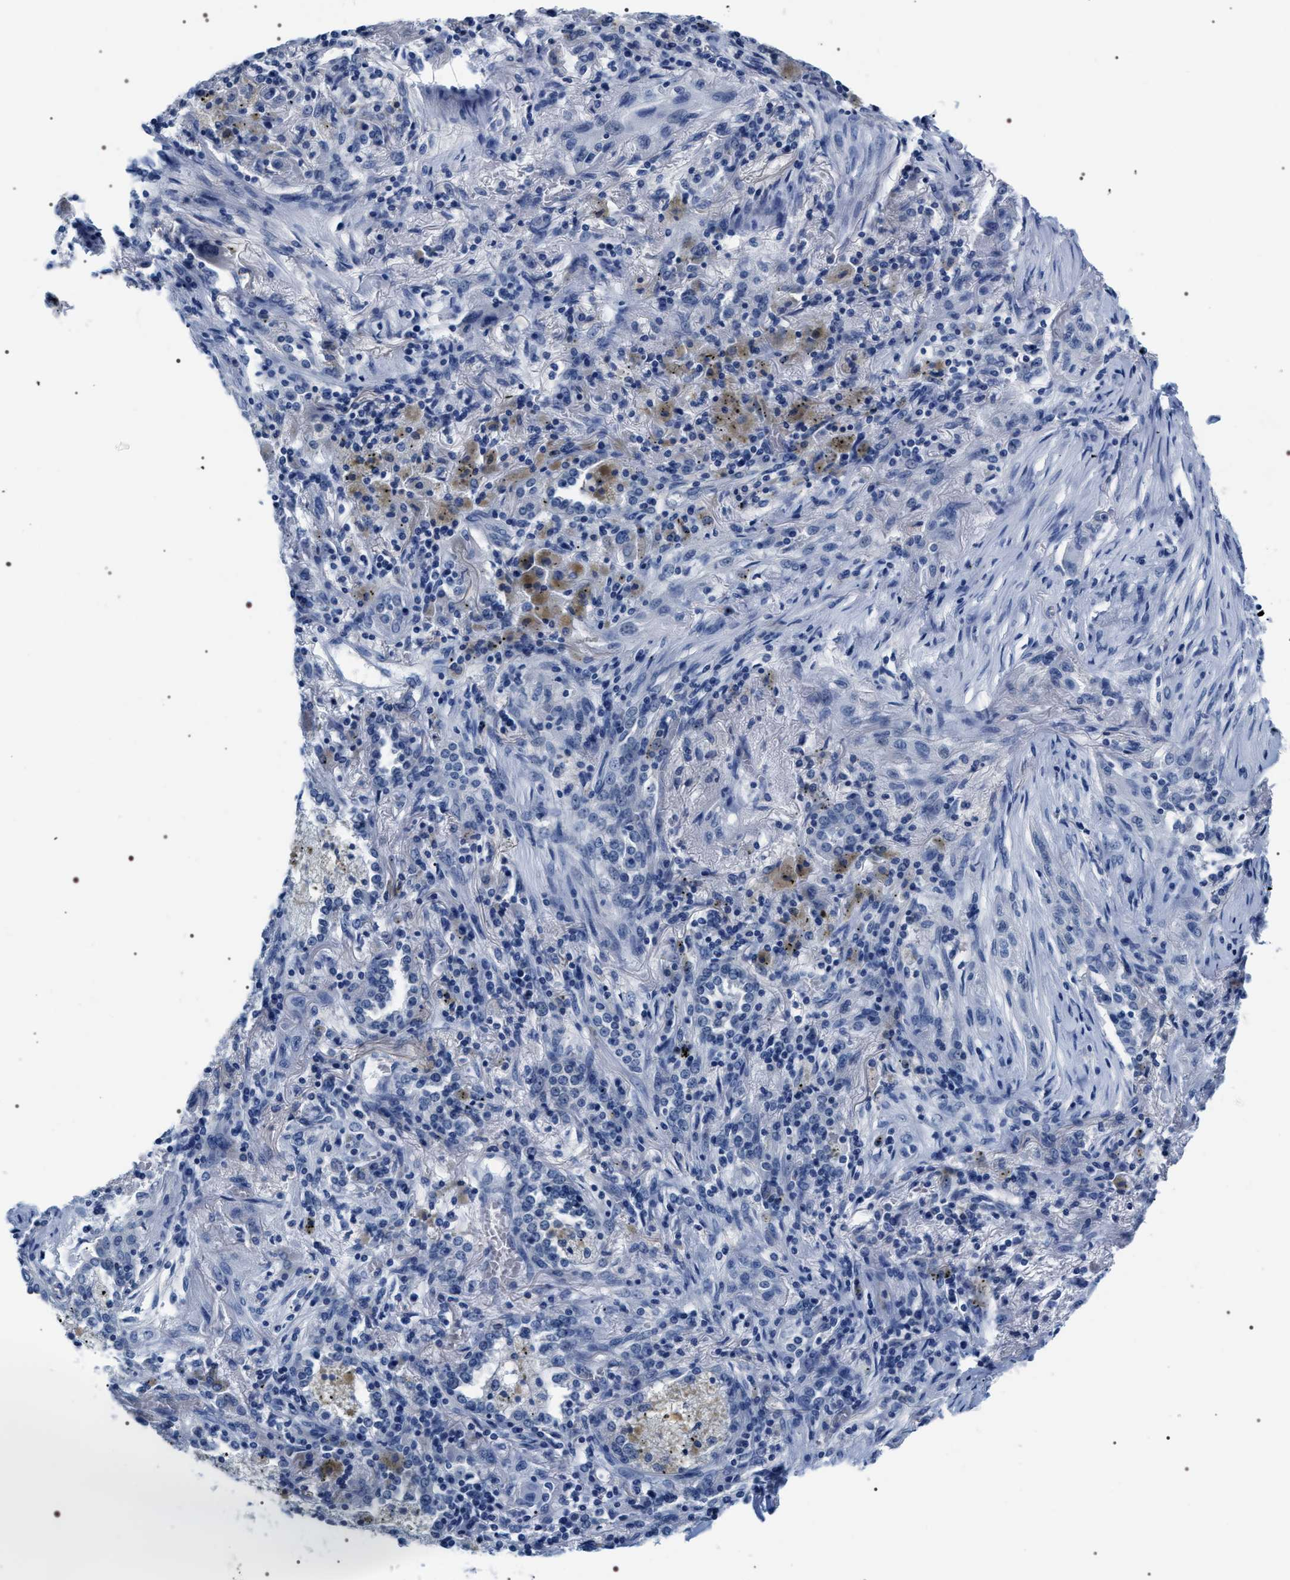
{"staining": {"intensity": "negative", "quantity": "none", "location": "none"}, "tissue": "lung cancer", "cell_type": "Tumor cells", "image_type": "cancer", "snomed": [{"axis": "morphology", "description": "Squamous cell carcinoma, NOS"}, {"axis": "topography", "description": "Lung"}], "caption": "DAB (3,3'-diaminobenzidine) immunohistochemical staining of human lung cancer reveals no significant expression in tumor cells.", "gene": "ADH4", "patient": {"sex": "female", "age": 47}}